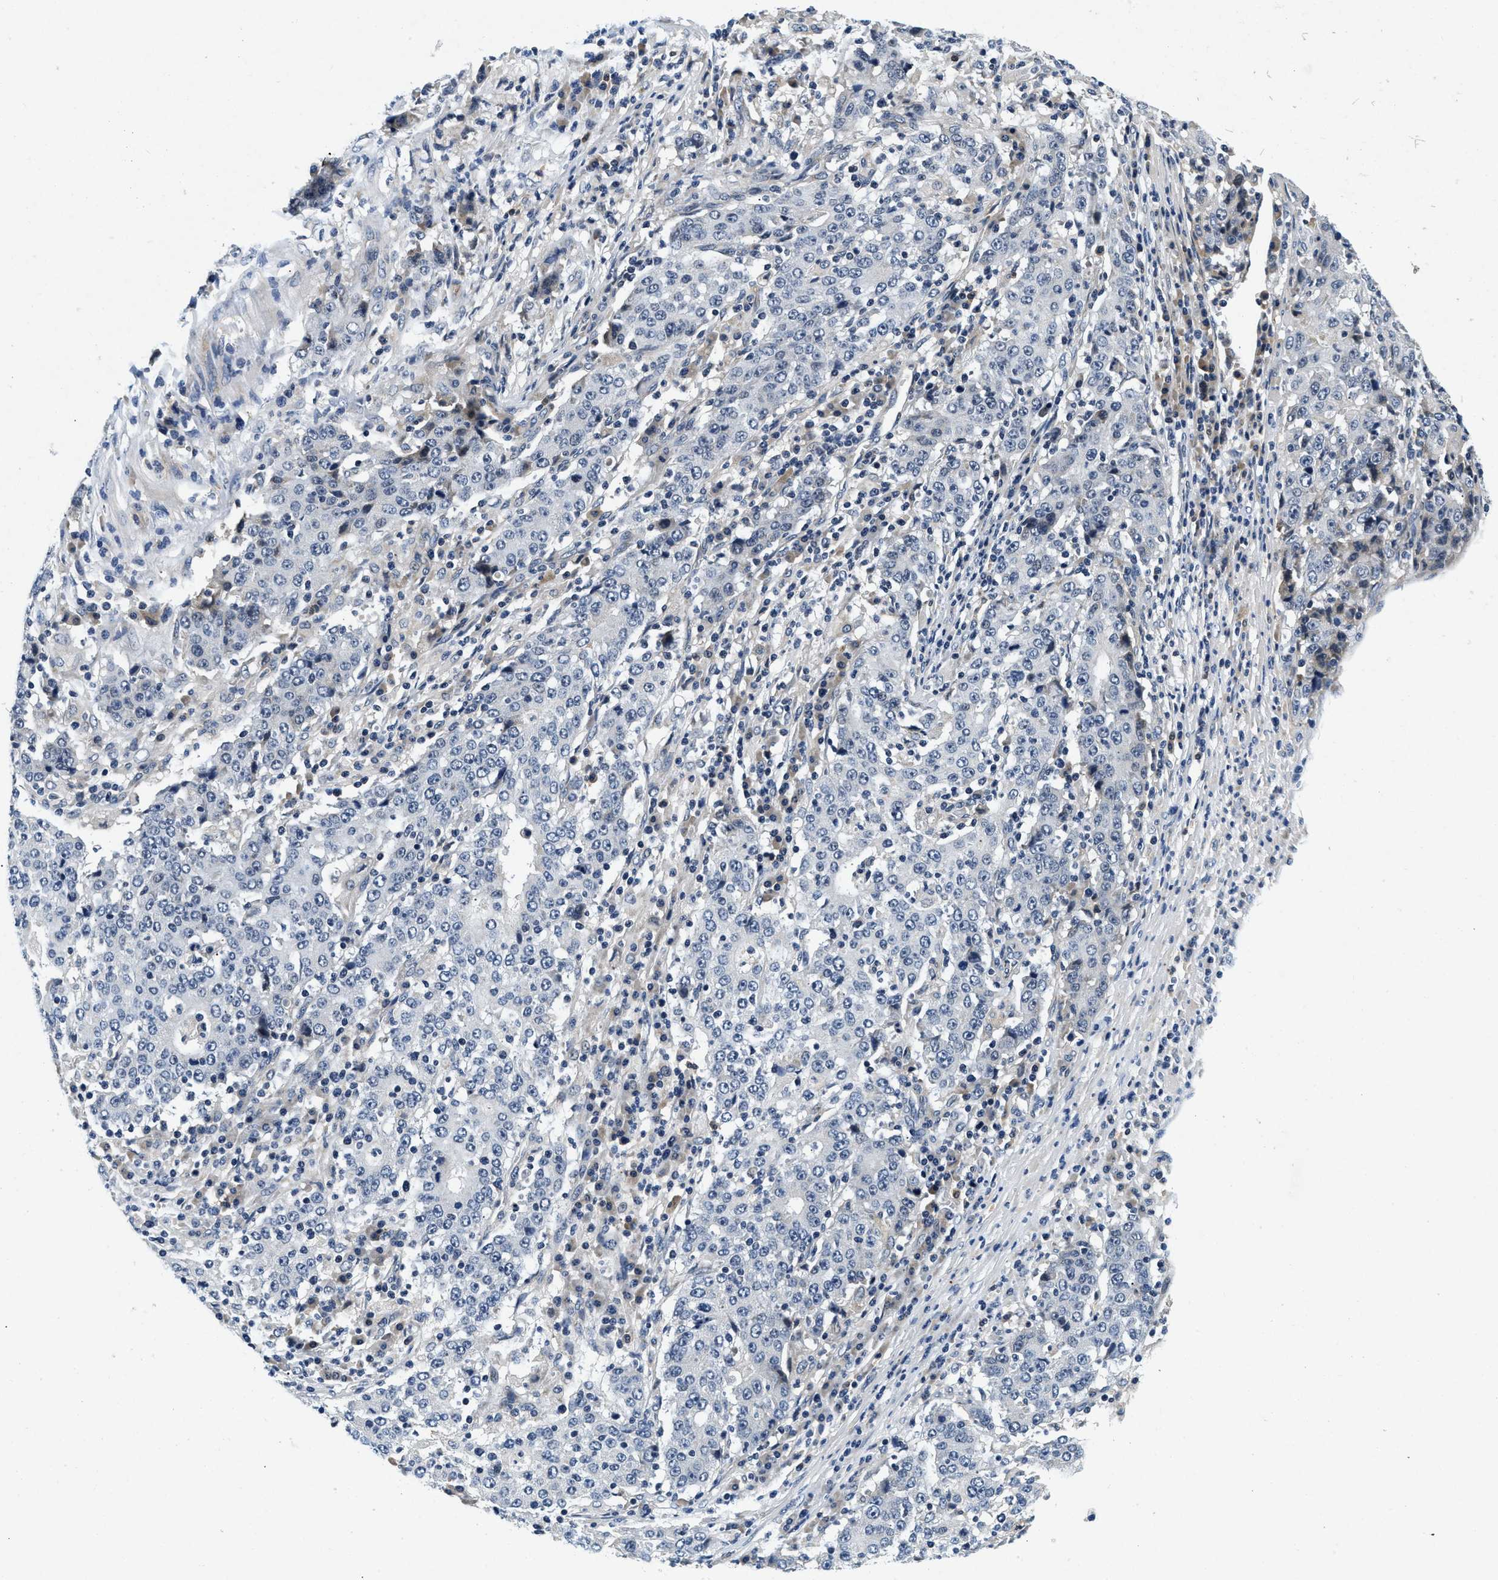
{"staining": {"intensity": "negative", "quantity": "none", "location": "none"}, "tissue": "stomach cancer", "cell_type": "Tumor cells", "image_type": "cancer", "snomed": [{"axis": "morphology", "description": "Adenocarcinoma, NOS"}, {"axis": "topography", "description": "Stomach"}], "caption": "Human stomach cancer (adenocarcinoma) stained for a protein using immunohistochemistry (IHC) displays no positivity in tumor cells.", "gene": "PDP1", "patient": {"sex": "male", "age": 59}}